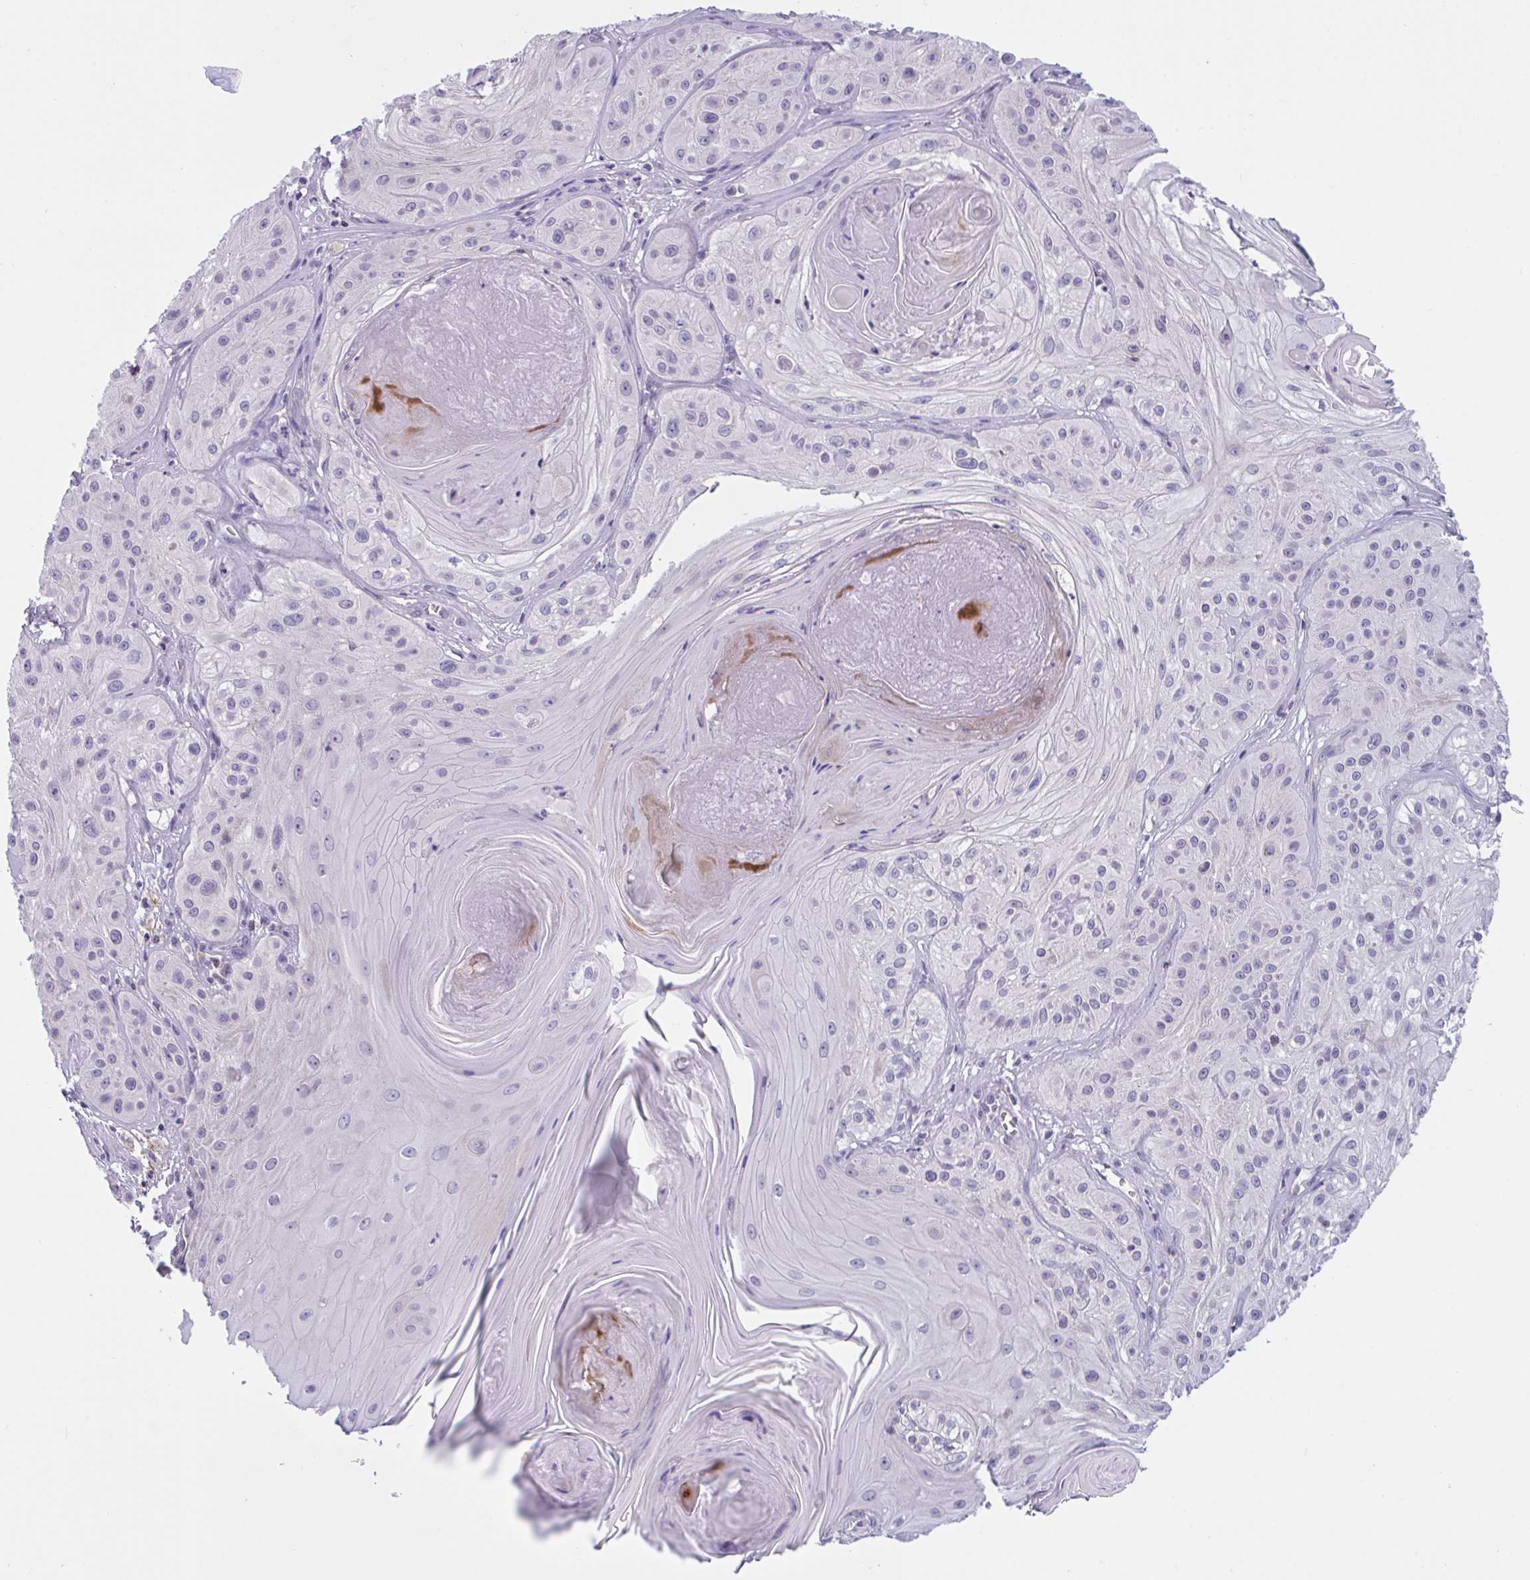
{"staining": {"intensity": "negative", "quantity": "none", "location": "none"}, "tissue": "skin cancer", "cell_type": "Tumor cells", "image_type": "cancer", "snomed": [{"axis": "morphology", "description": "Squamous cell carcinoma, NOS"}, {"axis": "topography", "description": "Skin"}], "caption": "The micrograph demonstrates no significant expression in tumor cells of skin cancer (squamous cell carcinoma).", "gene": "SNX11", "patient": {"sex": "male", "age": 85}}